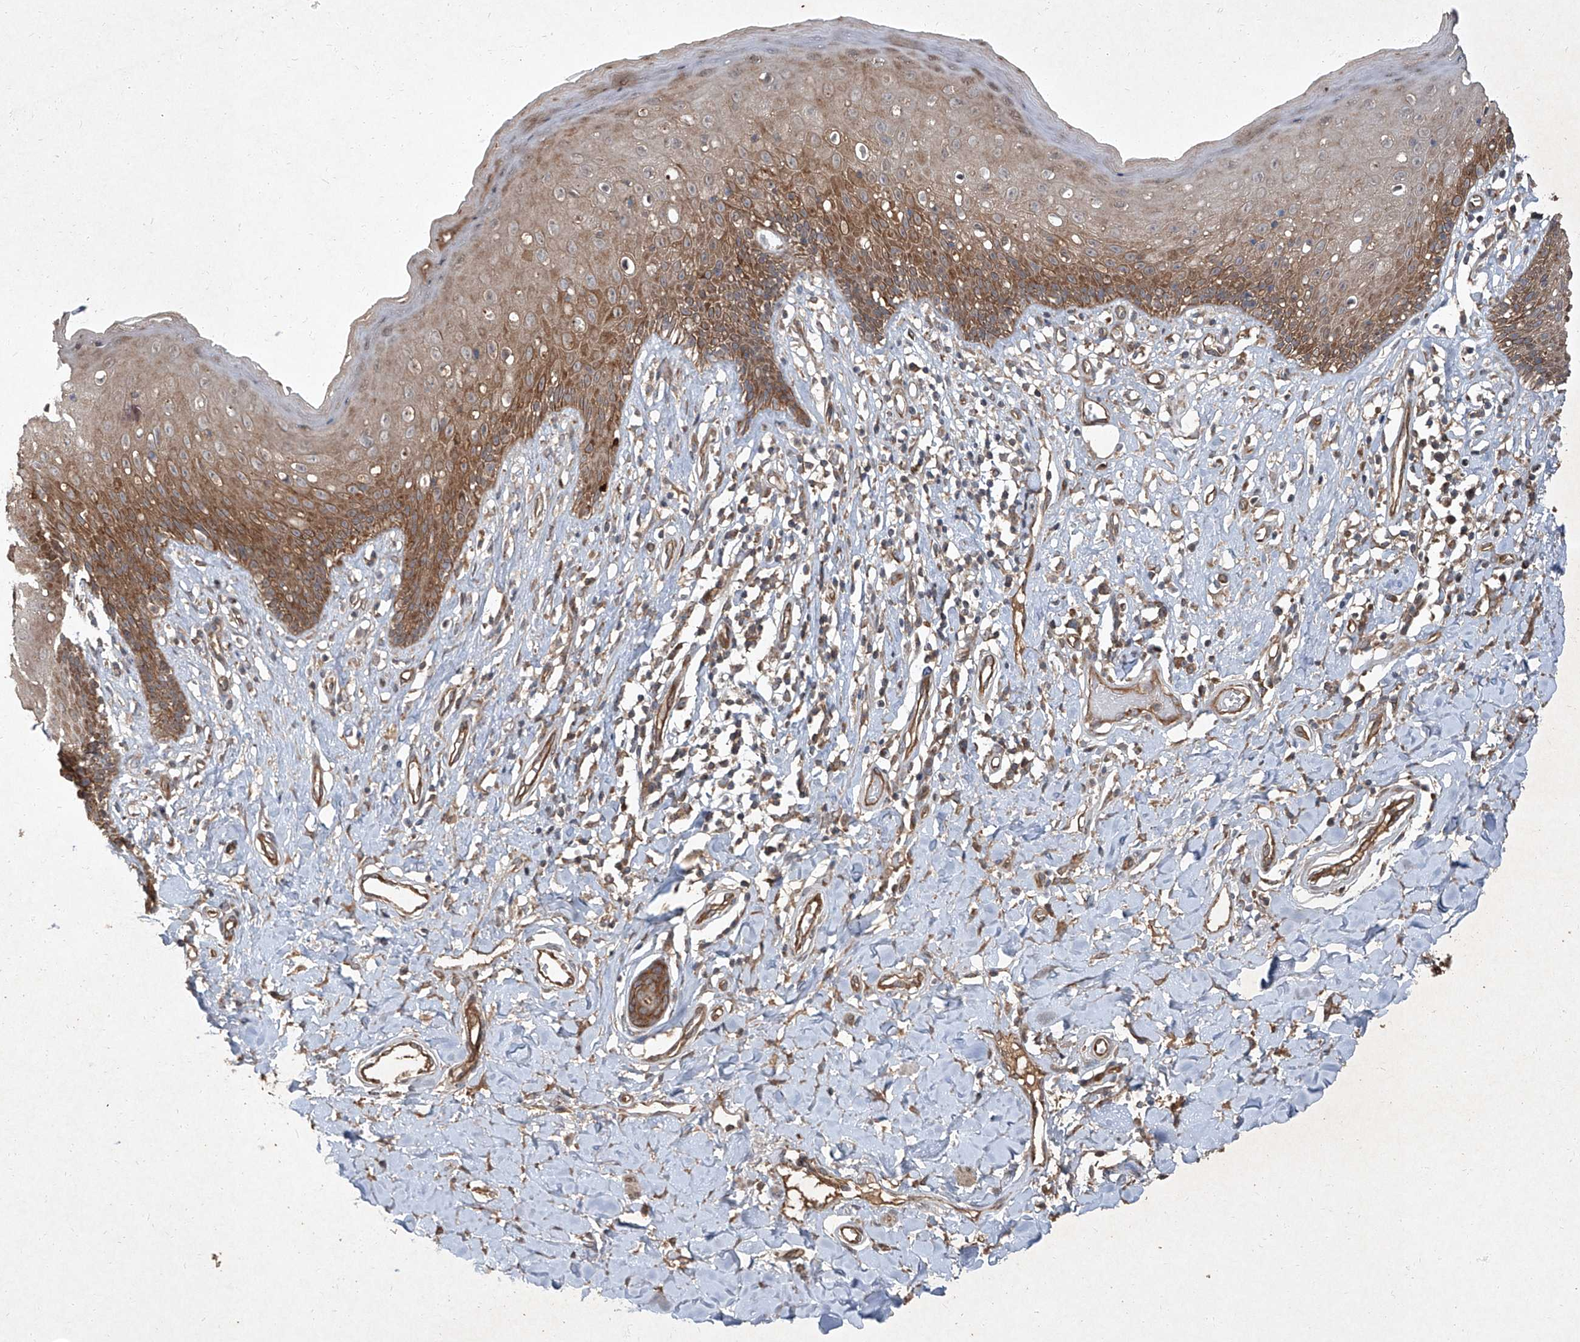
{"staining": {"intensity": "moderate", "quantity": ">75%", "location": "cytoplasmic/membranous"}, "tissue": "skin", "cell_type": "Epidermal cells", "image_type": "normal", "snomed": [{"axis": "morphology", "description": "Normal tissue, NOS"}, {"axis": "morphology", "description": "Squamous cell carcinoma, NOS"}, {"axis": "topography", "description": "Vulva"}], "caption": "The image reveals immunohistochemical staining of benign skin. There is moderate cytoplasmic/membranous positivity is present in about >75% of epidermal cells. The protein is shown in brown color, while the nuclei are stained blue.", "gene": "CCN1", "patient": {"sex": "female", "age": 85}}